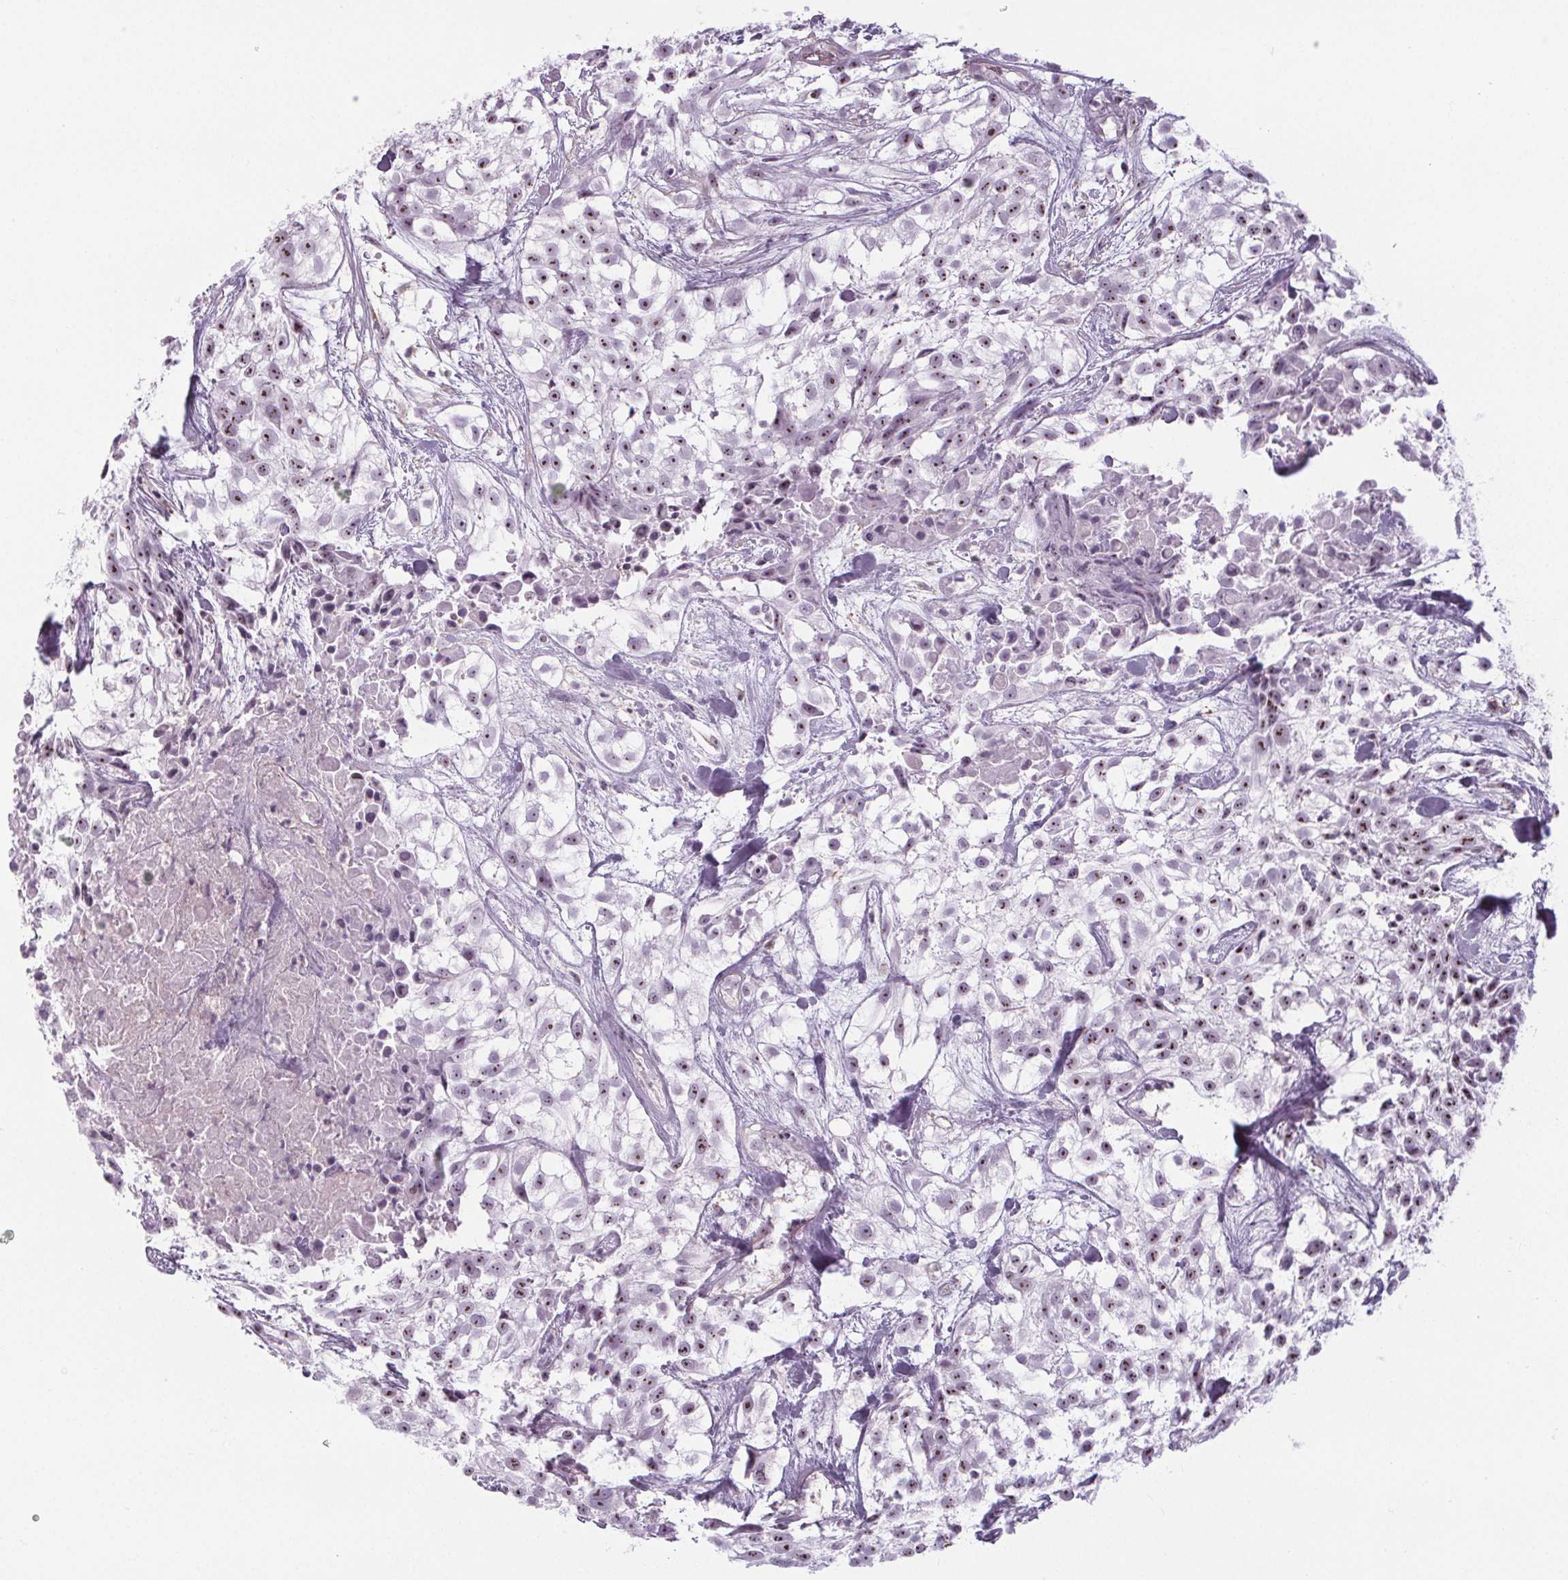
{"staining": {"intensity": "moderate", "quantity": ">75%", "location": "nuclear"}, "tissue": "urothelial cancer", "cell_type": "Tumor cells", "image_type": "cancer", "snomed": [{"axis": "morphology", "description": "Urothelial carcinoma, High grade"}, {"axis": "topography", "description": "Urinary bladder"}], "caption": "DAB immunohistochemical staining of urothelial cancer demonstrates moderate nuclear protein positivity in approximately >75% of tumor cells. (IHC, brightfield microscopy, high magnification).", "gene": "NOLC1", "patient": {"sex": "male", "age": 56}}